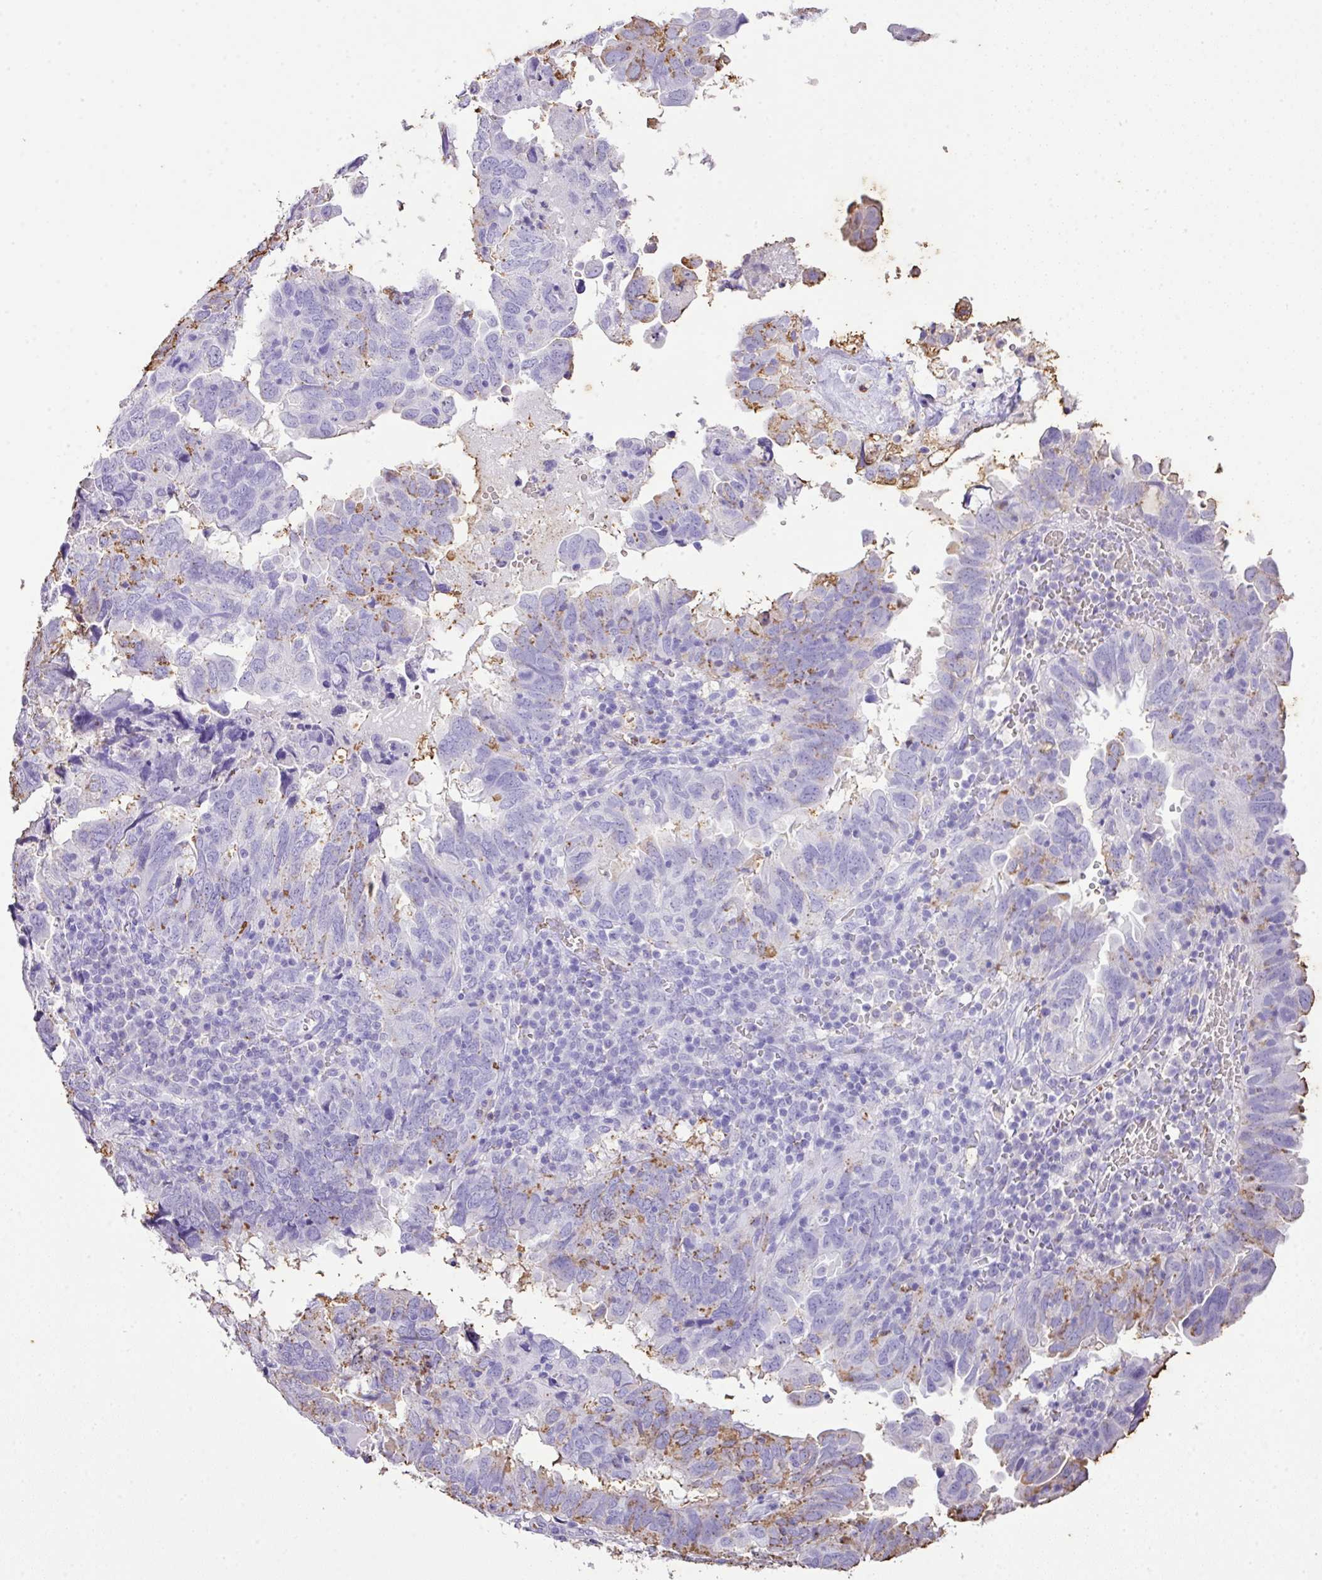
{"staining": {"intensity": "moderate", "quantity": "<25%", "location": "cytoplasmic/membranous"}, "tissue": "endometrial cancer", "cell_type": "Tumor cells", "image_type": "cancer", "snomed": [{"axis": "morphology", "description": "Adenocarcinoma, NOS"}, {"axis": "topography", "description": "Uterus"}], "caption": "Adenocarcinoma (endometrial) stained with a protein marker exhibits moderate staining in tumor cells.", "gene": "KCNJ11", "patient": {"sex": "female", "age": 77}}